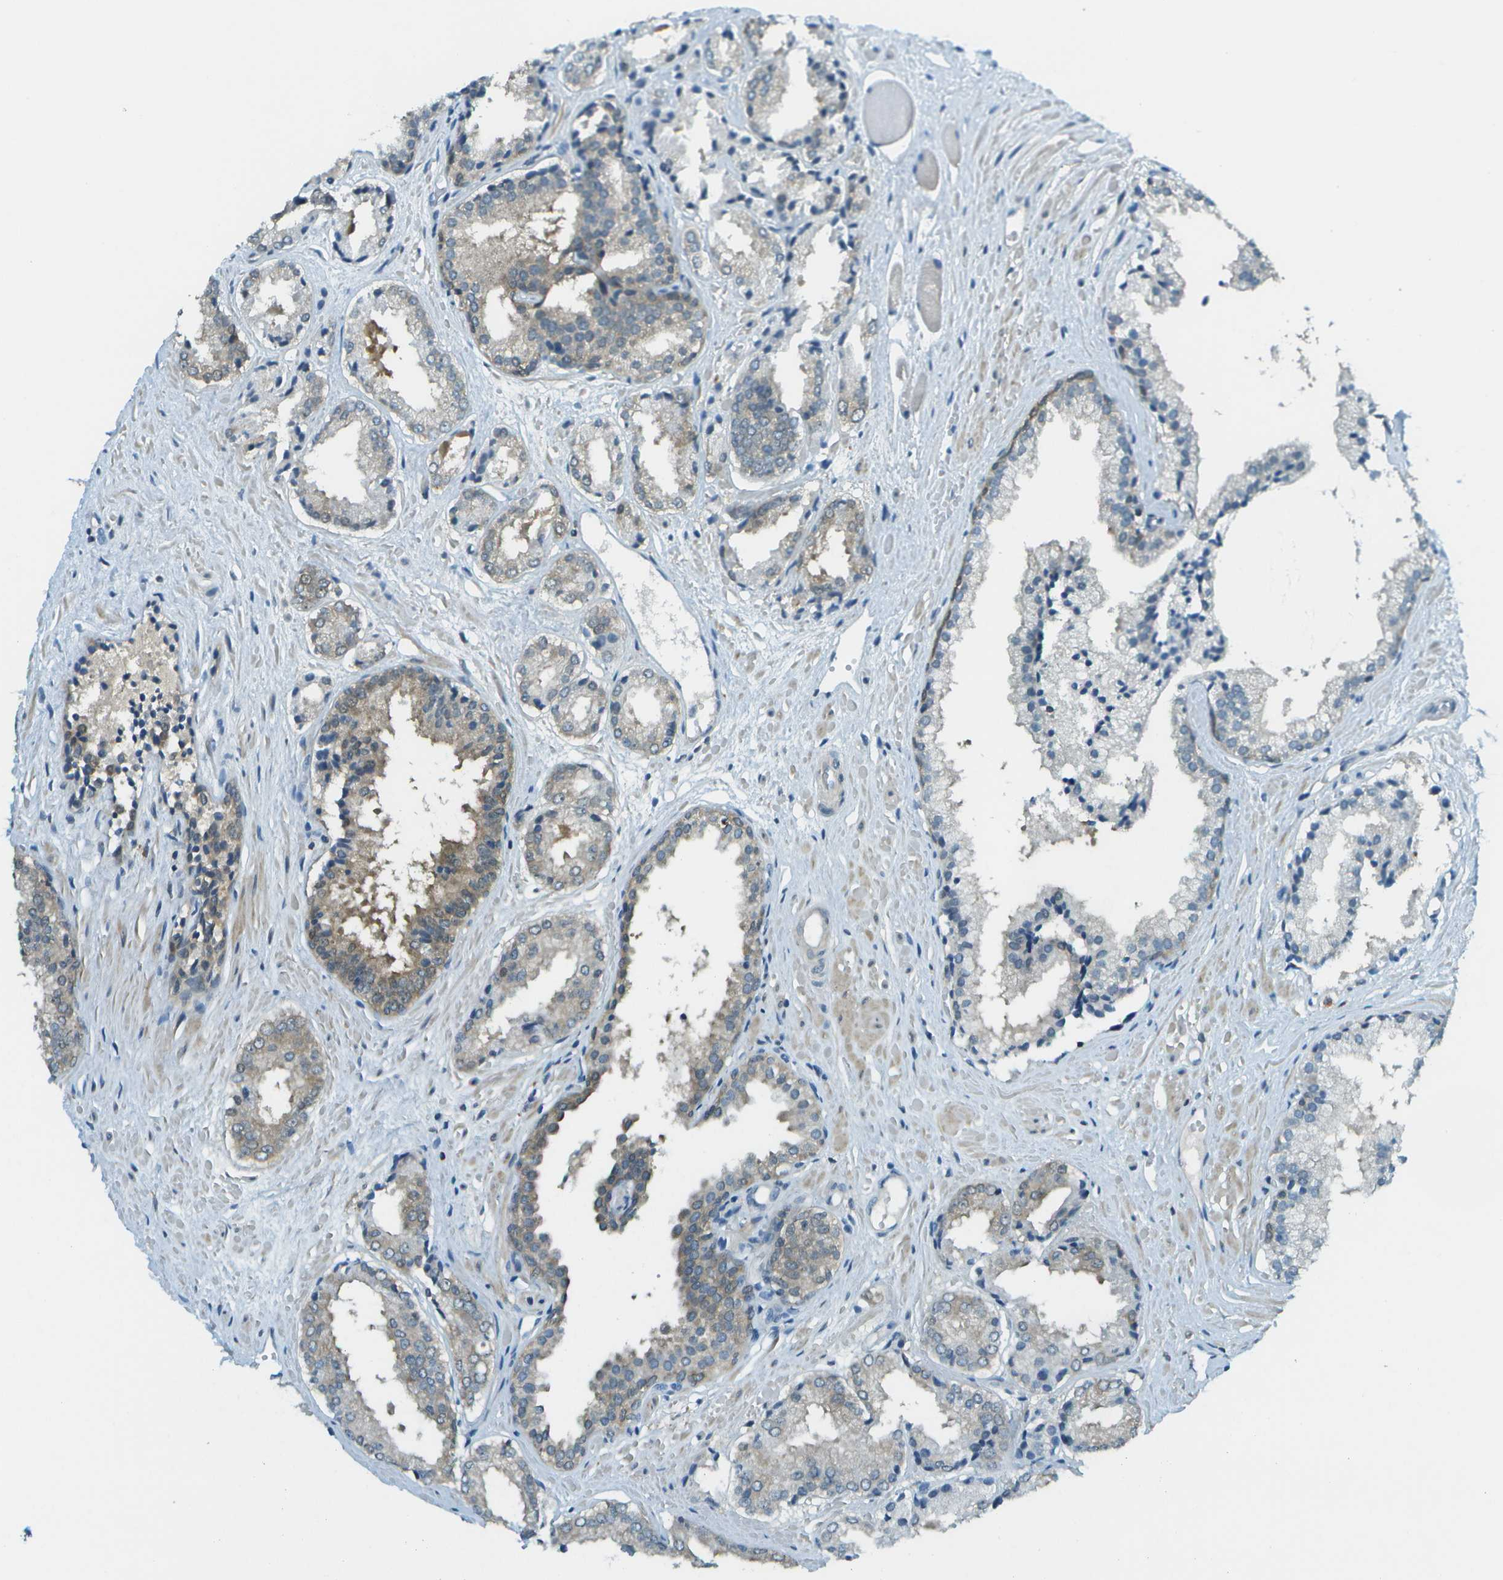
{"staining": {"intensity": "weak", "quantity": "<25%", "location": "cytoplasmic/membranous"}, "tissue": "prostate cancer", "cell_type": "Tumor cells", "image_type": "cancer", "snomed": [{"axis": "morphology", "description": "Adenocarcinoma, Low grade"}, {"axis": "topography", "description": "Prostate"}], "caption": "Immunohistochemistry (IHC) of prostate cancer displays no staining in tumor cells.", "gene": "CDH23", "patient": {"sex": "male", "age": 57}}